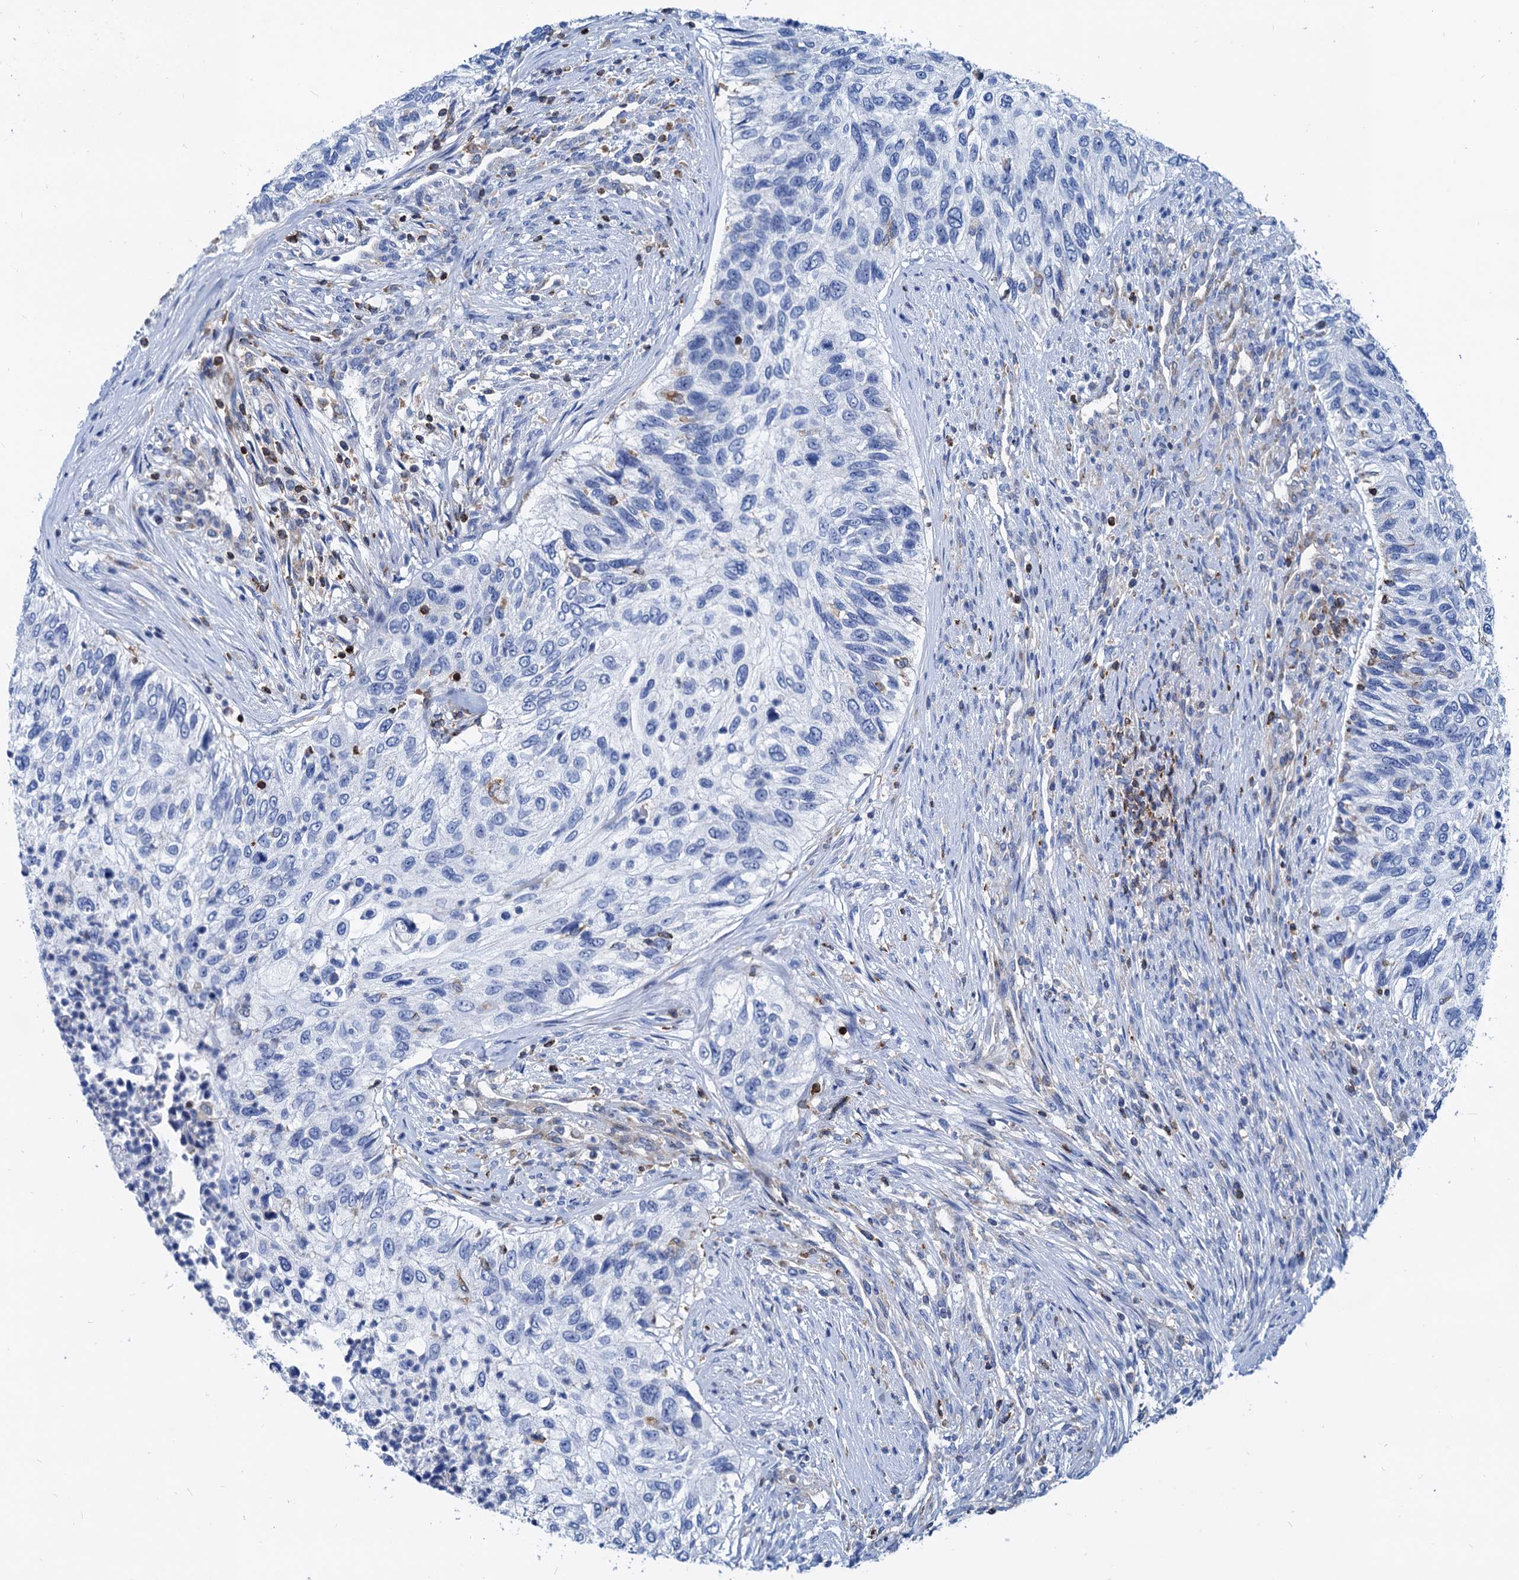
{"staining": {"intensity": "negative", "quantity": "none", "location": "none"}, "tissue": "urothelial cancer", "cell_type": "Tumor cells", "image_type": "cancer", "snomed": [{"axis": "morphology", "description": "Urothelial carcinoma, High grade"}, {"axis": "topography", "description": "Urinary bladder"}], "caption": "This is an IHC micrograph of human urothelial cancer. There is no positivity in tumor cells.", "gene": "LCP2", "patient": {"sex": "female", "age": 60}}